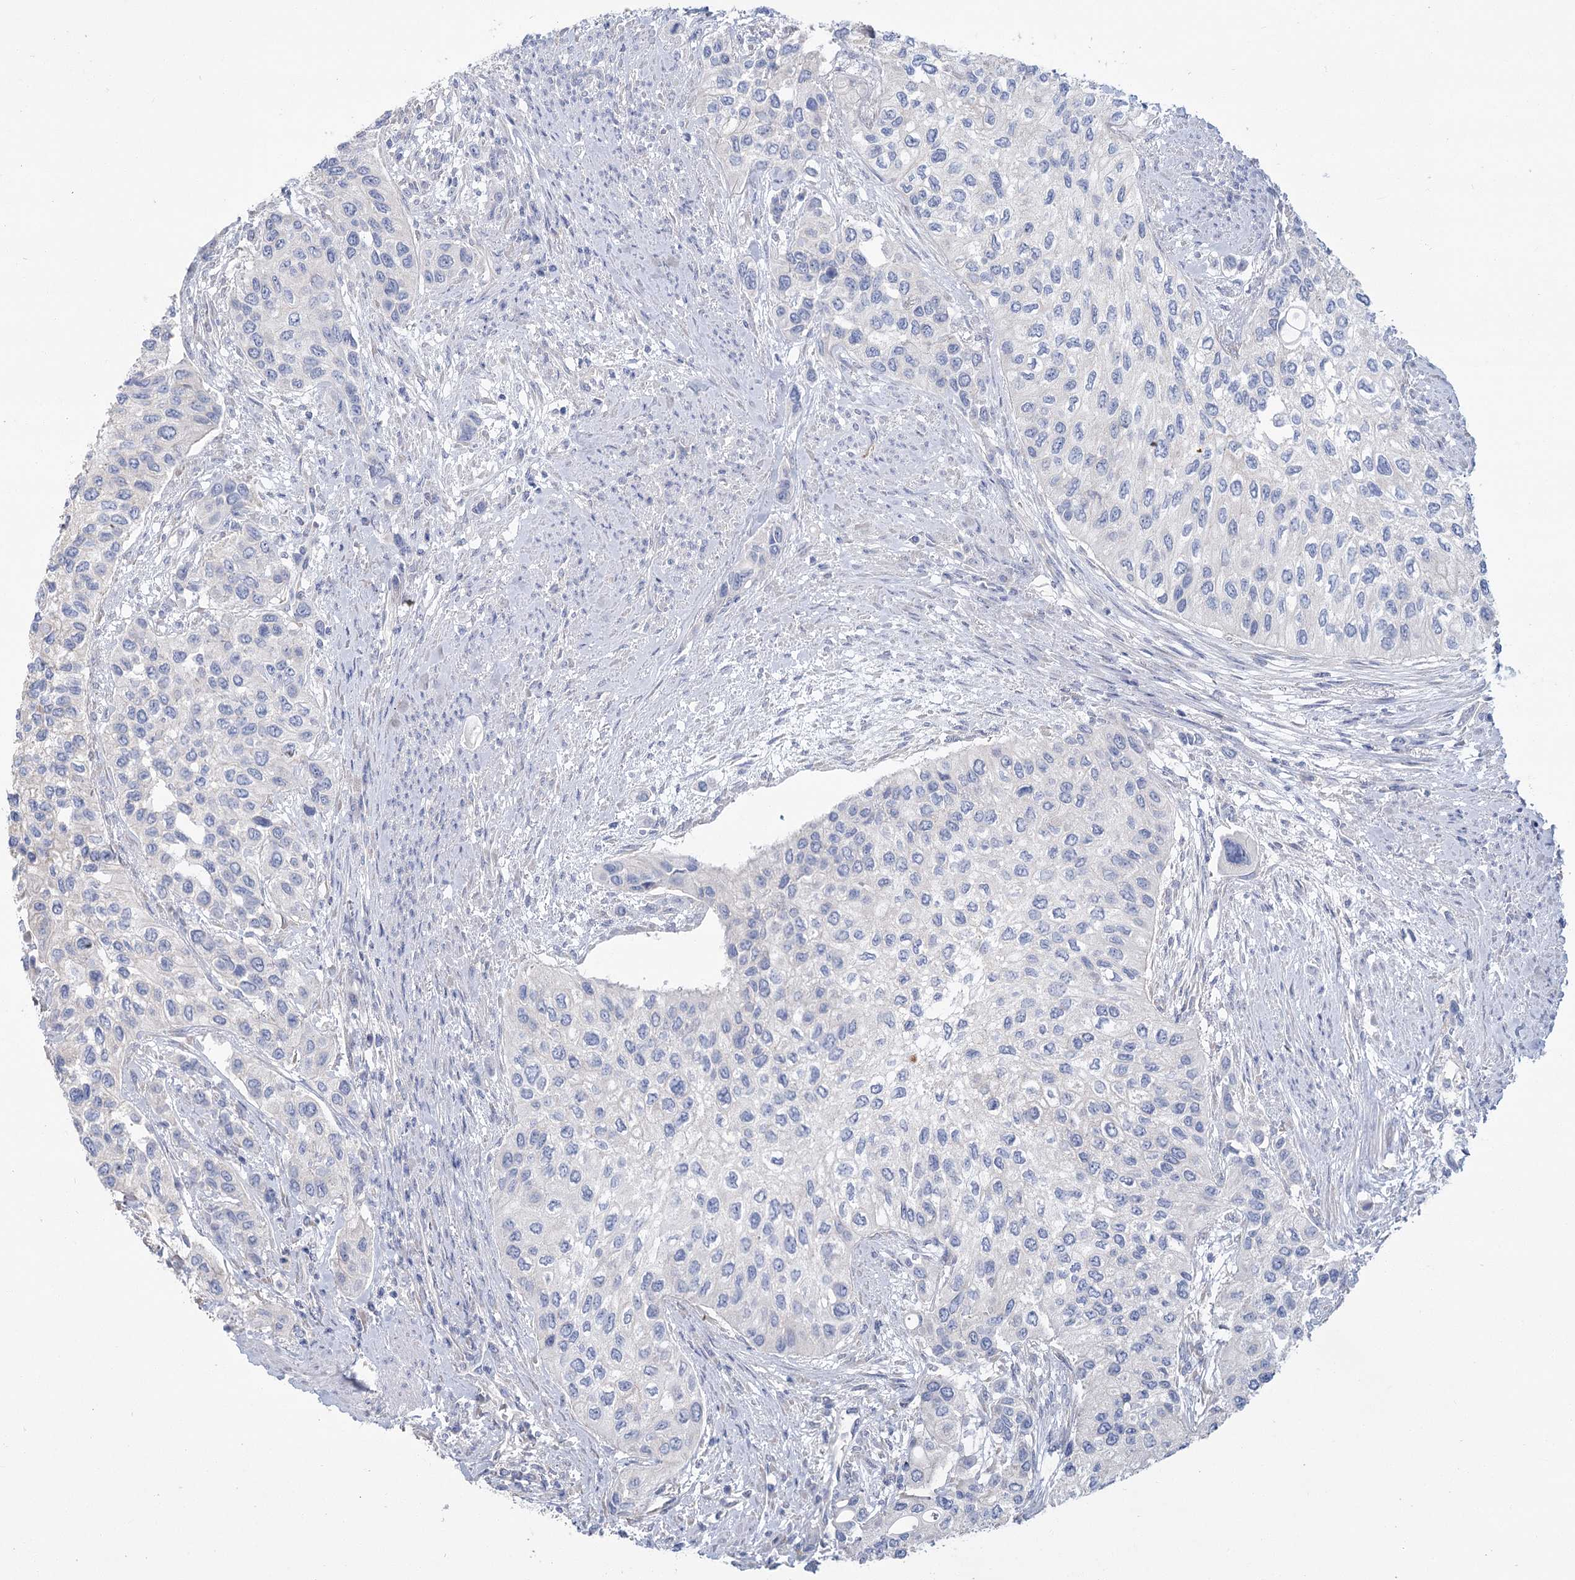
{"staining": {"intensity": "negative", "quantity": "none", "location": "none"}, "tissue": "urothelial cancer", "cell_type": "Tumor cells", "image_type": "cancer", "snomed": [{"axis": "morphology", "description": "Normal tissue, NOS"}, {"axis": "morphology", "description": "Urothelial carcinoma, High grade"}, {"axis": "topography", "description": "Vascular tissue"}, {"axis": "topography", "description": "Urinary bladder"}], "caption": "Immunohistochemical staining of human urothelial cancer demonstrates no significant staining in tumor cells. (DAB (3,3'-diaminobenzidine) immunohistochemistry, high magnification).", "gene": "SLC9A3", "patient": {"sex": "female", "age": 56}}